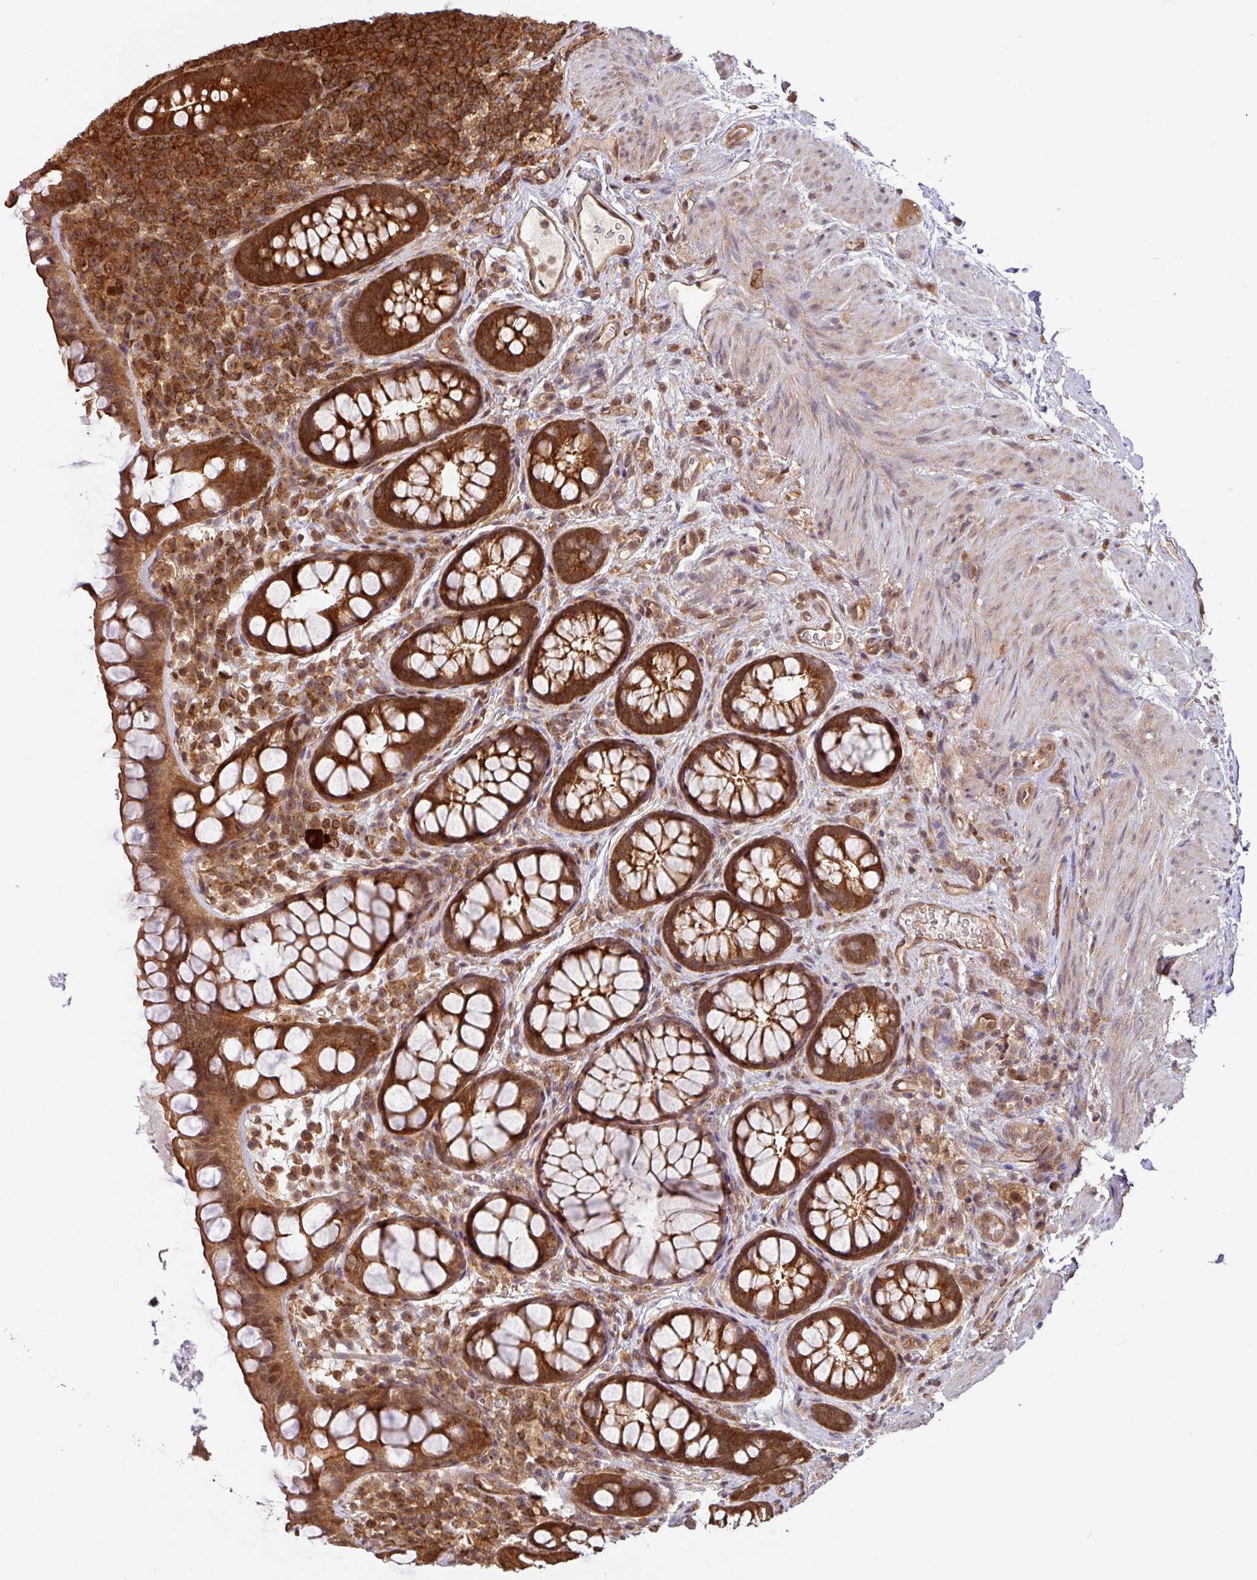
{"staining": {"intensity": "moderate", "quantity": ">75%", "location": "cytoplasmic/membranous,nuclear"}, "tissue": "rectum", "cell_type": "Glandular cells", "image_type": "normal", "snomed": [{"axis": "morphology", "description": "Normal tissue, NOS"}, {"axis": "topography", "description": "Rectum"}, {"axis": "topography", "description": "Peripheral nerve tissue"}], "caption": "Brown immunohistochemical staining in normal rectum demonstrates moderate cytoplasmic/membranous,nuclear positivity in approximately >75% of glandular cells. (Brightfield microscopy of DAB IHC at high magnification).", "gene": "SHB", "patient": {"sex": "female", "age": 69}}